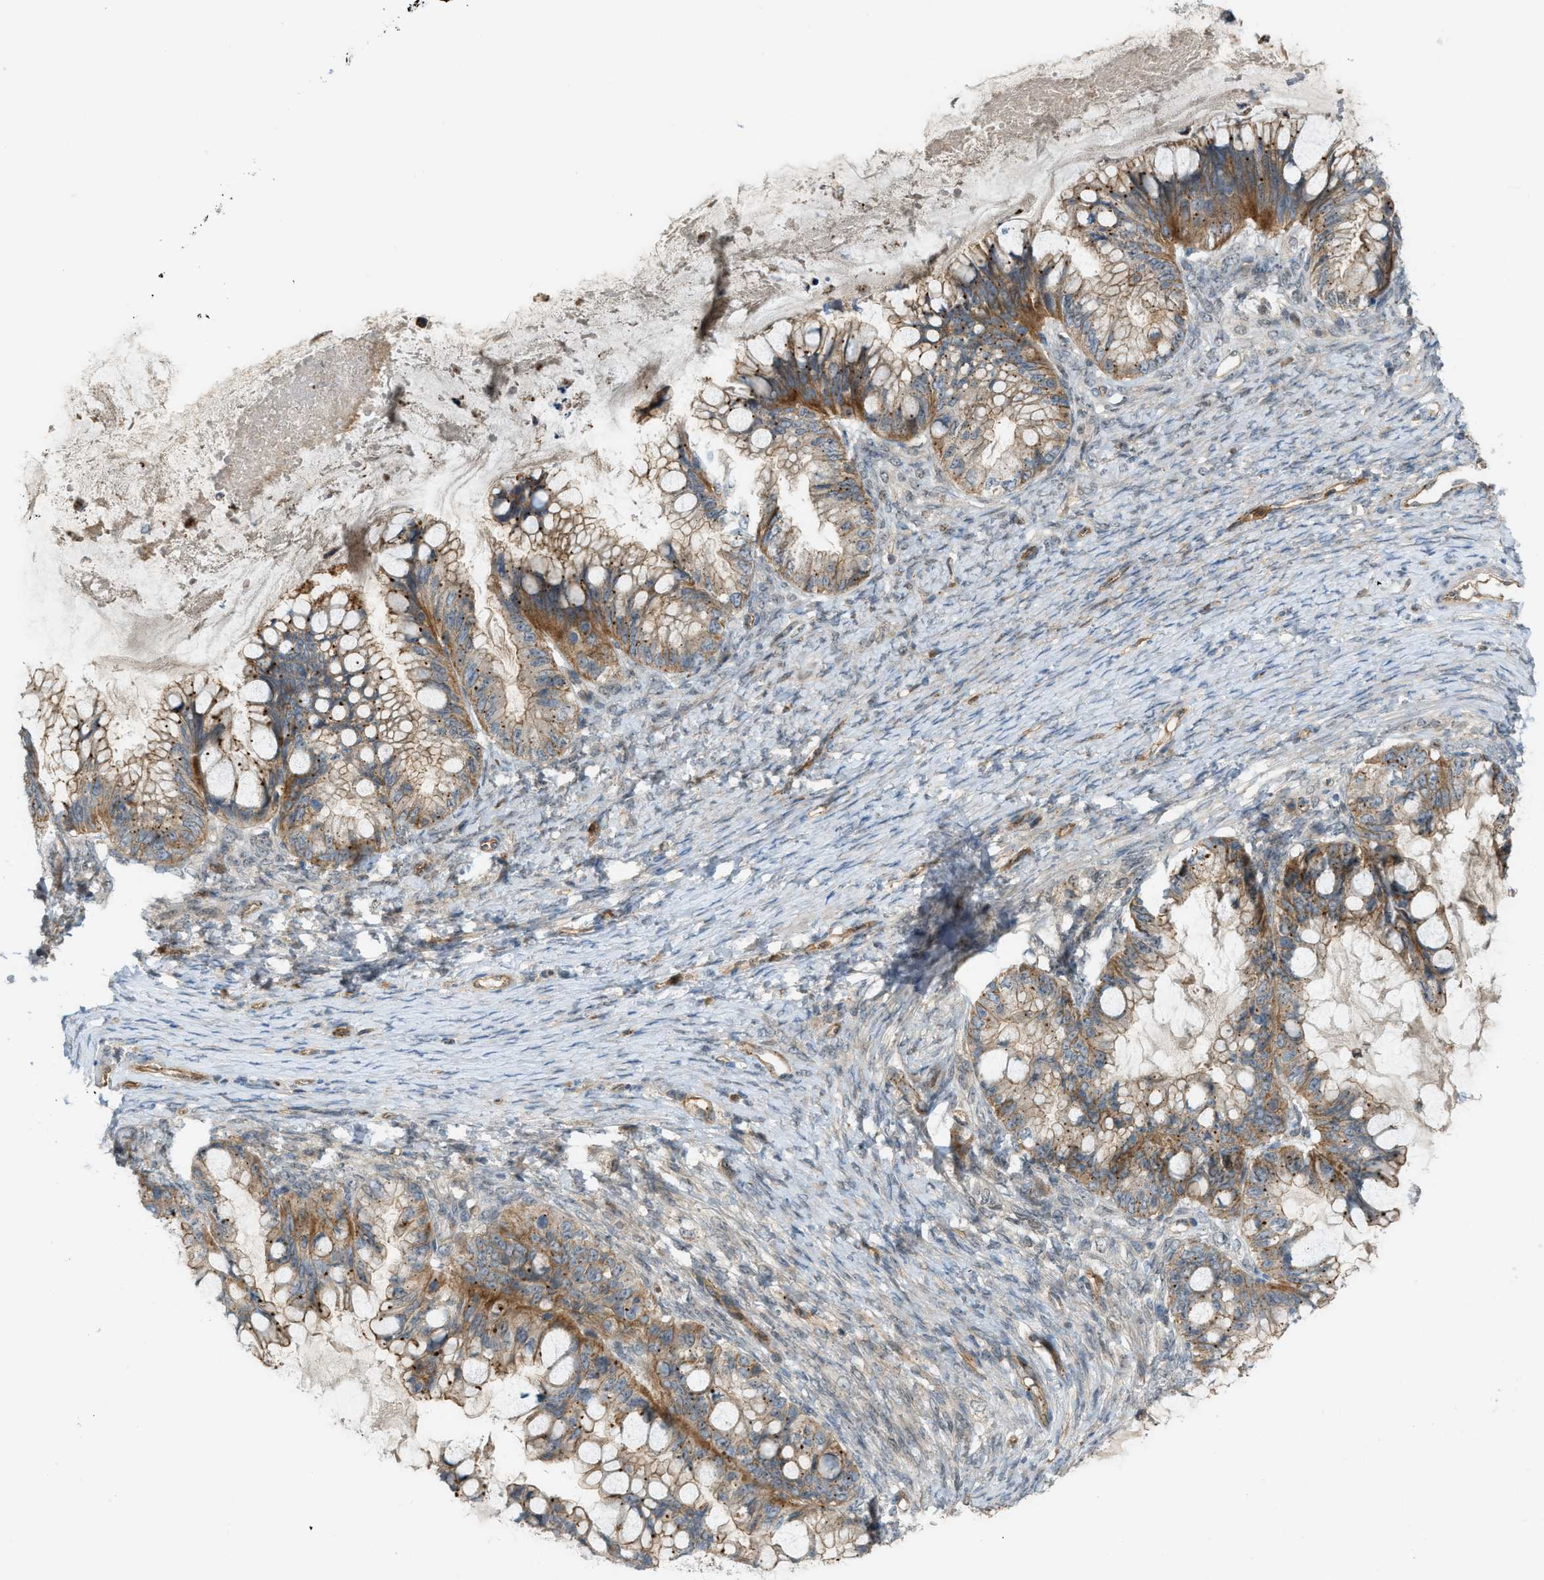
{"staining": {"intensity": "moderate", "quantity": ">75%", "location": "cytoplasmic/membranous"}, "tissue": "ovarian cancer", "cell_type": "Tumor cells", "image_type": "cancer", "snomed": [{"axis": "morphology", "description": "Cystadenocarcinoma, mucinous, NOS"}, {"axis": "topography", "description": "Ovary"}], "caption": "DAB immunohistochemical staining of ovarian mucinous cystadenocarcinoma shows moderate cytoplasmic/membranous protein expression in approximately >75% of tumor cells.", "gene": "GRK6", "patient": {"sex": "female", "age": 80}}